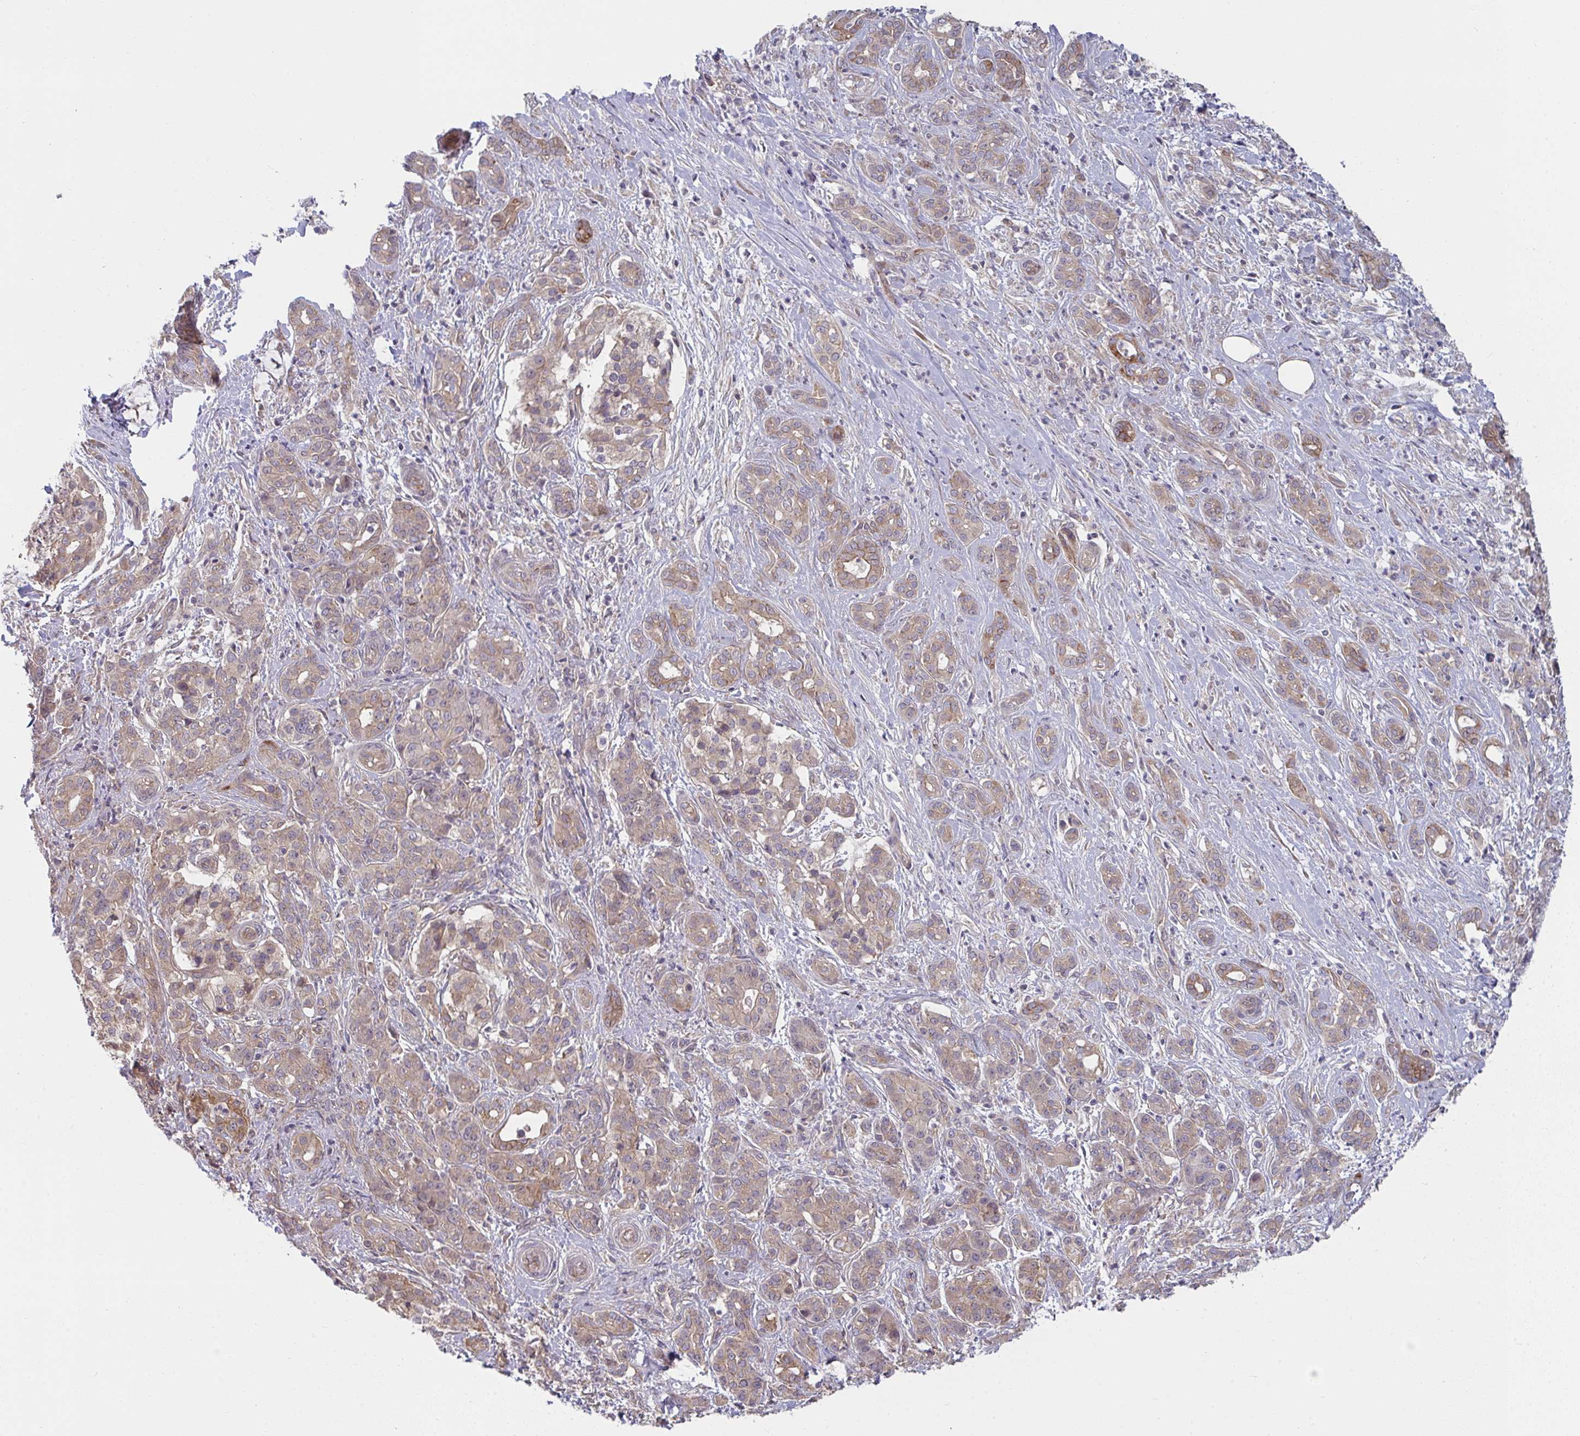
{"staining": {"intensity": "weak", "quantity": ">75%", "location": "cytoplasmic/membranous"}, "tissue": "pancreatic cancer", "cell_type": "Tumor cells", "image_type": "cancer", "snomed": [{"axis": "morphology", "description": "Adenocarcinoma, NOS"}, {"axis": "topography", "description": "Pancreas"}], "caption": "A brown stain labels weak cytoplasmic/membranous staining of a protein in pancreatic cancer (adenocarcinoma) tumor cells.", "gene": "CASP9", "patient": {"sex": "male", "age": 57}}